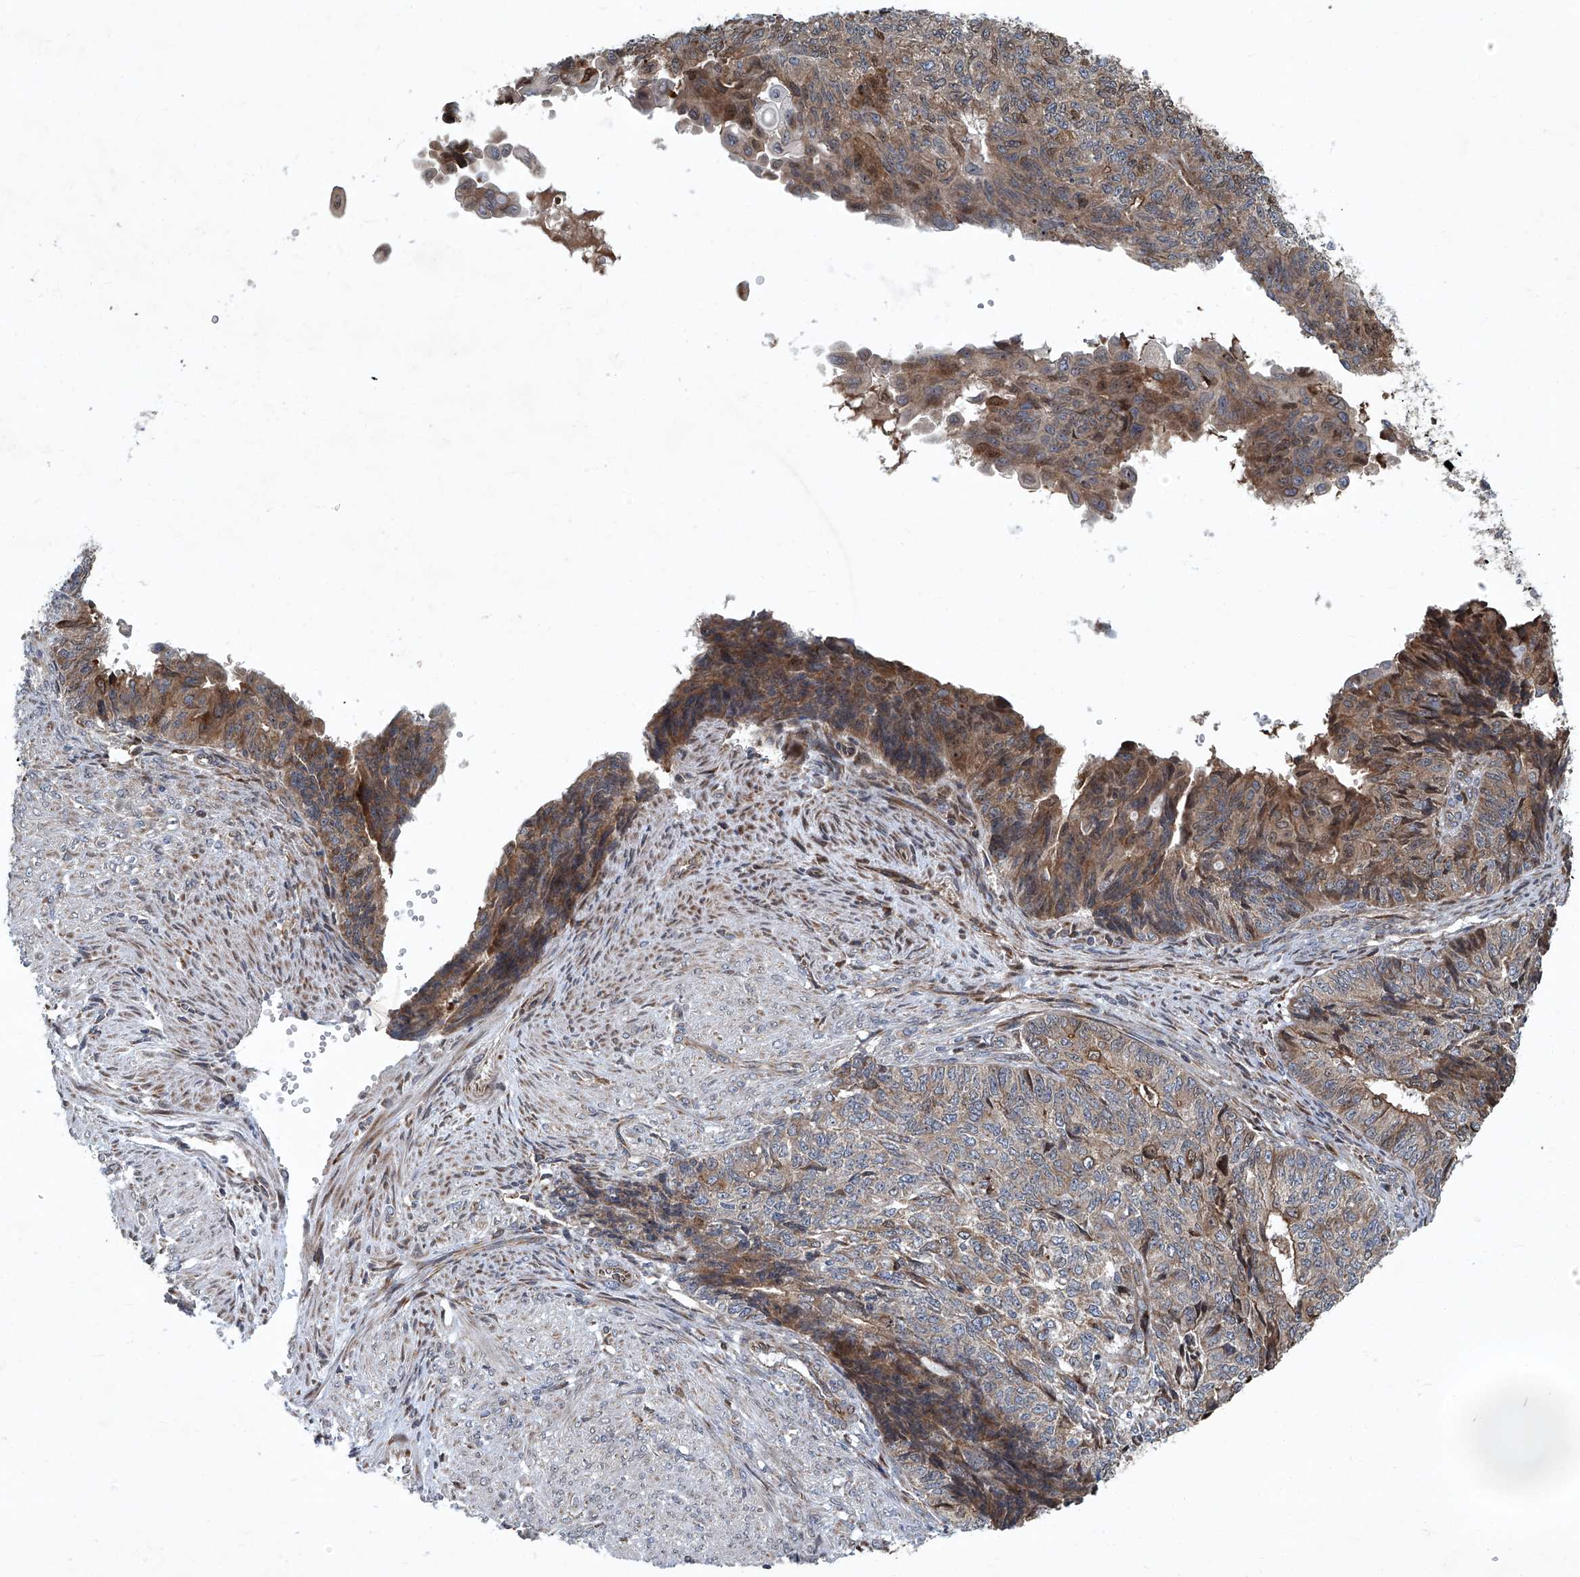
{"staining": {"intensity": "moderate", "quantity": "25%-75%", "location": "cytoplasmic/membranous"}, "tissue": "endometrial cancer", "cell_type": "Tumor cells", "image_type": "cancer", "snomed": [{"axis": "morphology", "description": "Adenocarcinoma, NOS"}, {"axis": "topography", "description": "Endometrium"}], "caption": "Tumor cells display moderate cytoplasmic/membranous staining in about 25%-75% of cells in endometrial cancer. The staining was performed using DAB (3,3'-diaminobenzidine), with brown indicating positive protein expression. Nuclei are stained blue with hematoxylin.", "gene": "GPR132", "patient": {"sex": "female", "age": 32}}